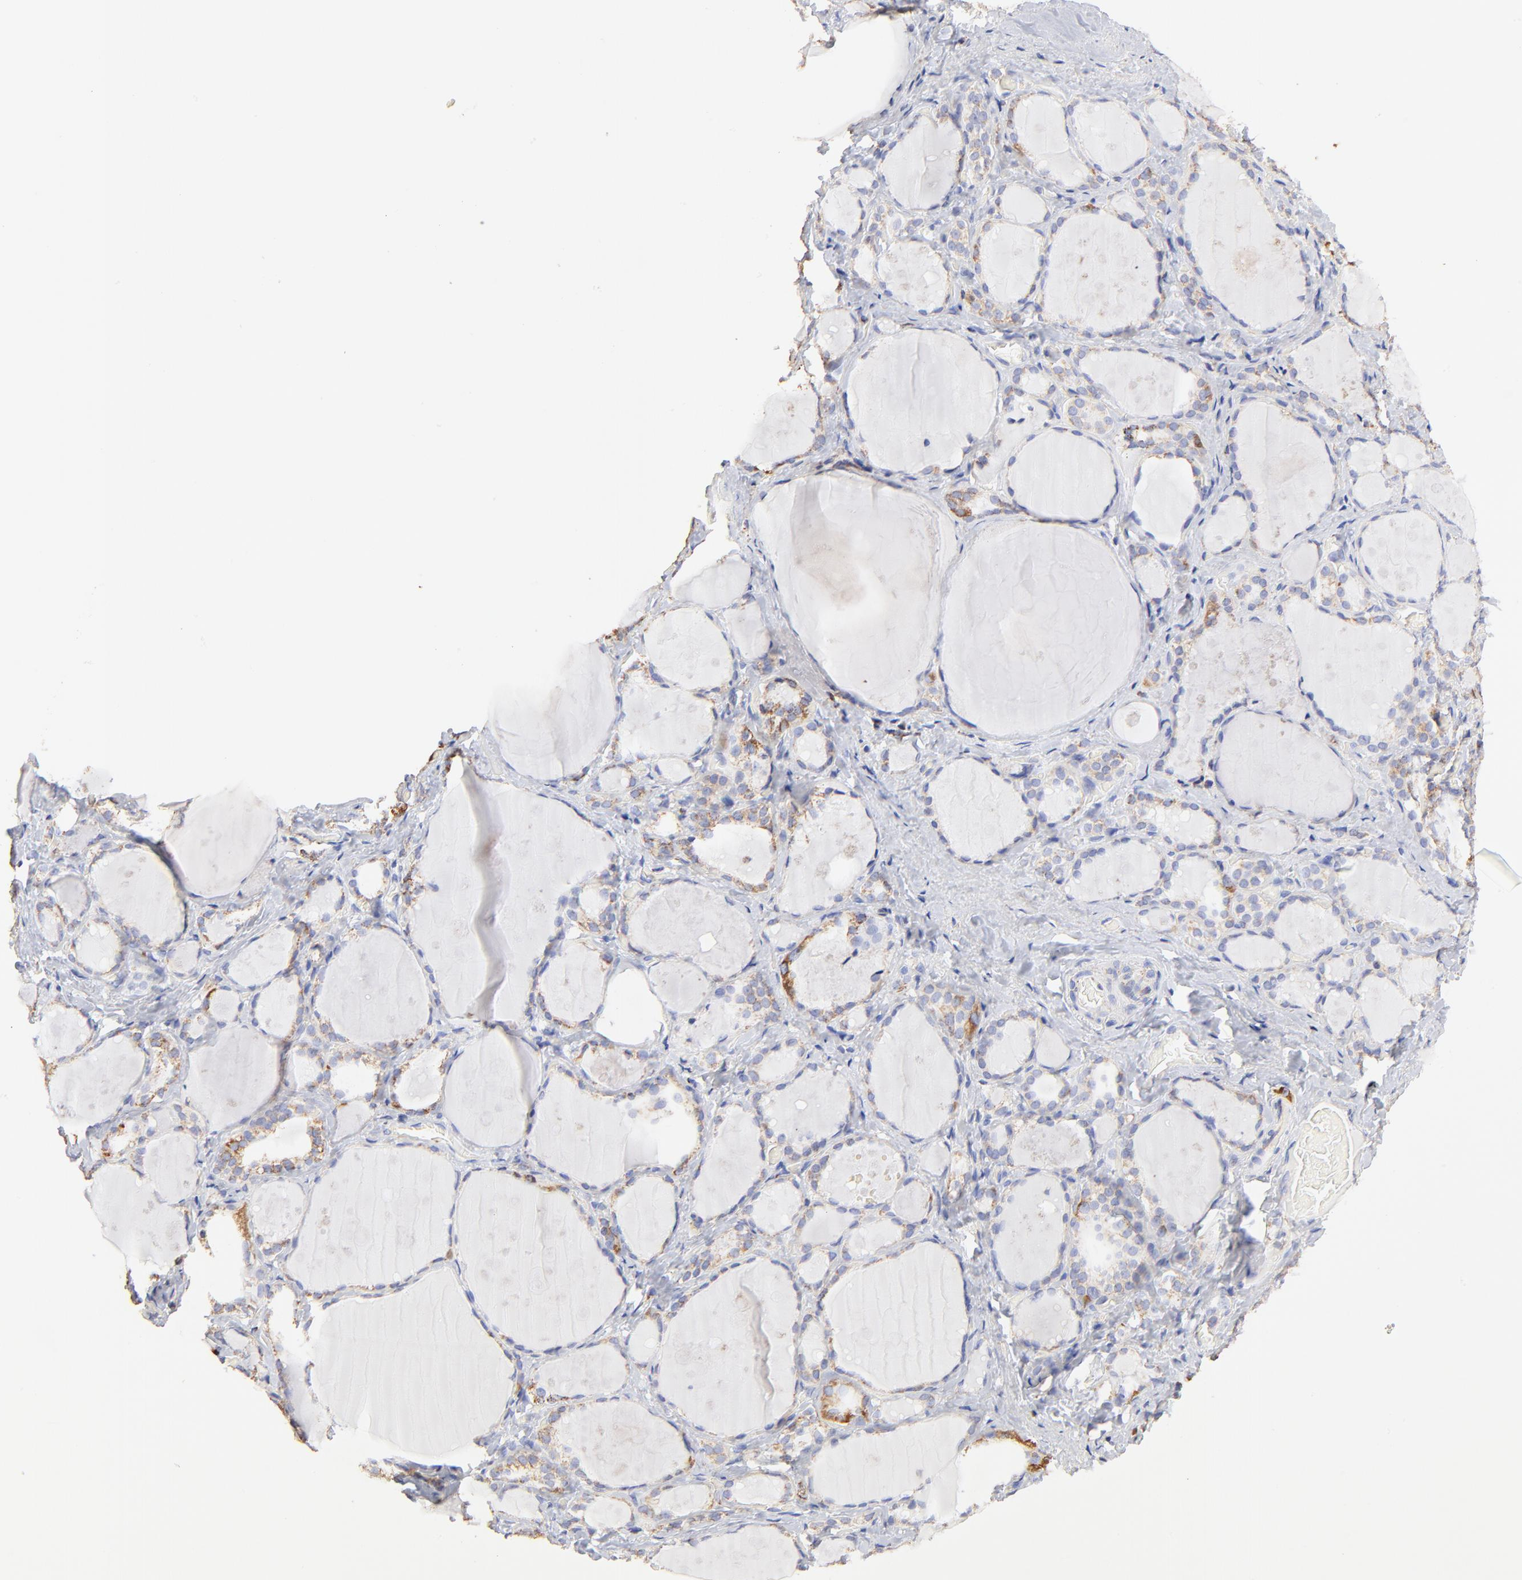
{"staining": {"intensity": "weak", "quantity": ">75%", "location": "cytoplasmic/membranous"}, "tissue": "thyroid gland", "cell_type": "Glandular cells", "image_type": "normal", "snomed": [{"axis": "morphology", "description": "Normal tissue, NOS"}, {"axis": "topography", "description": "Thyroid gland"}], "caption": "Benign thyroid gland shows weak cytoplasmic/membranous staining in about >75% of glandular cells, visualized by immunohistochemistry. The staining is performed using DAB (3,3'-diaminobenzidine) brown chromogen to label protein expression. The nuclei are counter-stained blue using hematoxylin.", "gene": "COX4I1", "patient": {"sex": "female", "age": 75}}